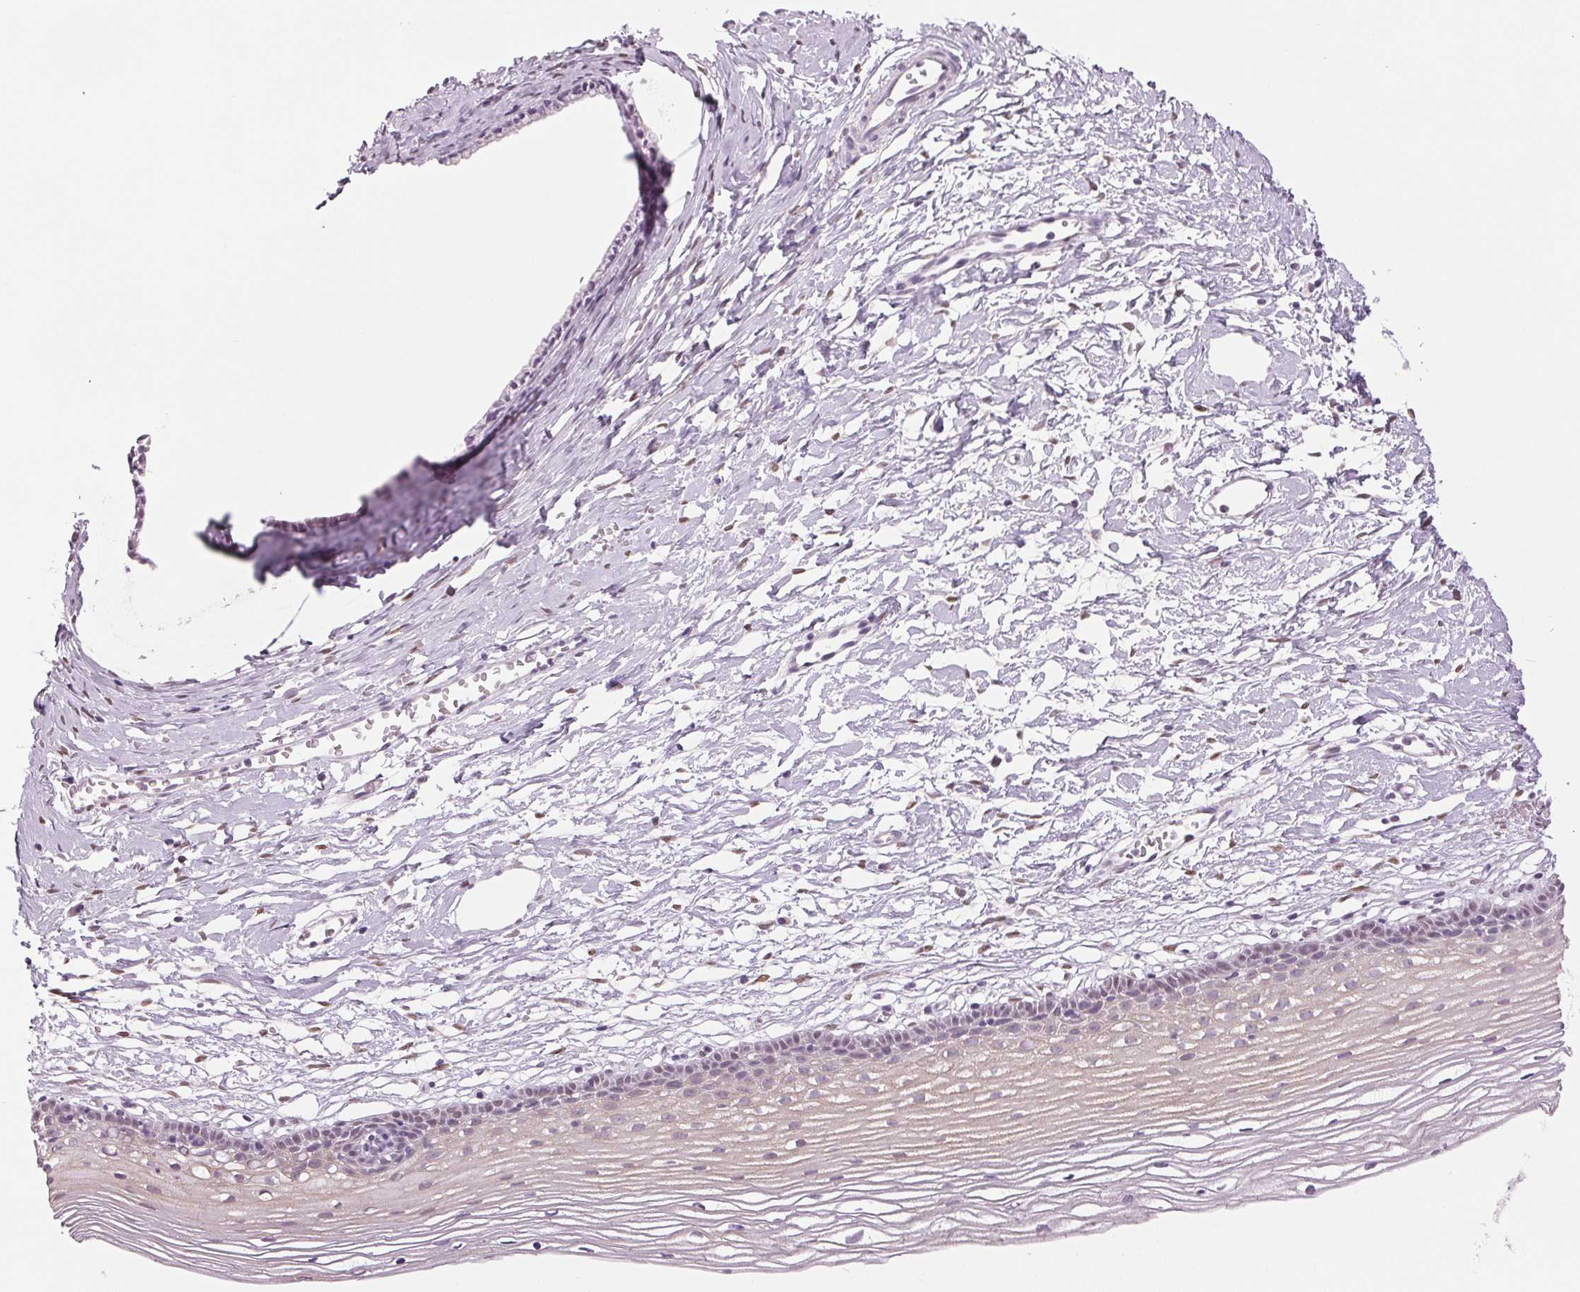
{"staining": {"intensity": "negative", "quantity": "none", "location": "none"}, "tissue": "cervix", "cell_type": "Glandular cells", "image_type": "normal", "snomed": [{"axis": "morphology", "description": "Normal tissue, NOS"}, {"axis": "topography", "description": "Cervix"}], "caption": "Photomicrograph shows no significant protein positivity in glandular cells of benign cervix.", "gene": "DNAJC6", "patient": {"sex": "female", "age": 40}}